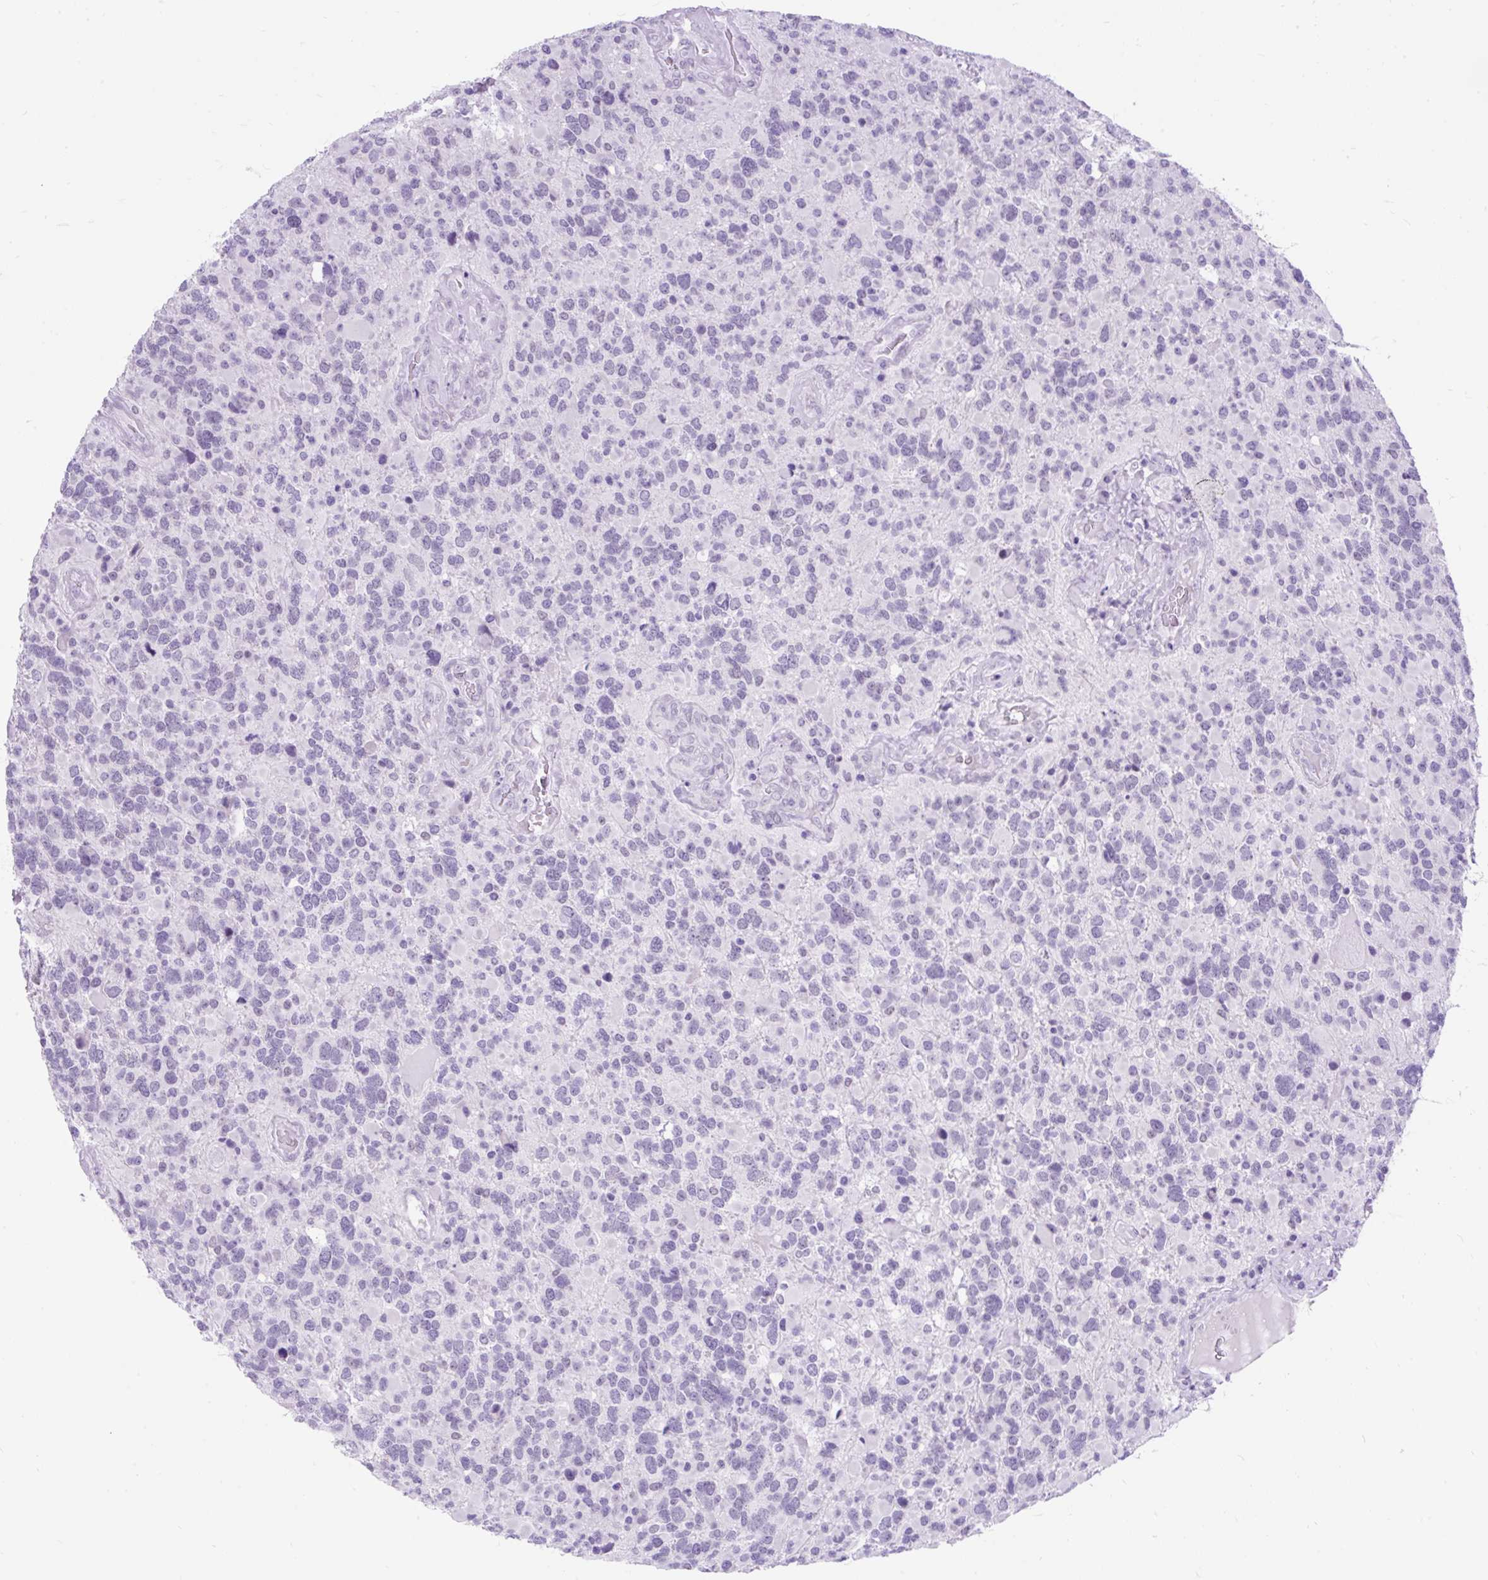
{"staining": {"intensity": "negative", "quantity": "none", "location": "none"}, "tissue": "glioma", "cell_type": "Tumor cells", "image_type": "cancer", "snomed": [{"axis": "morphology", "description": "Glioma, malignant, High grade"}, {"axis": "topography", "description": "Brain"}], "caption": "An image of malignant high-grade glioma stained for a protein displays no brown staining in tumor cells.", "gene": "SCGB1A1", "patient": {"sex": "female", "age": 40}}